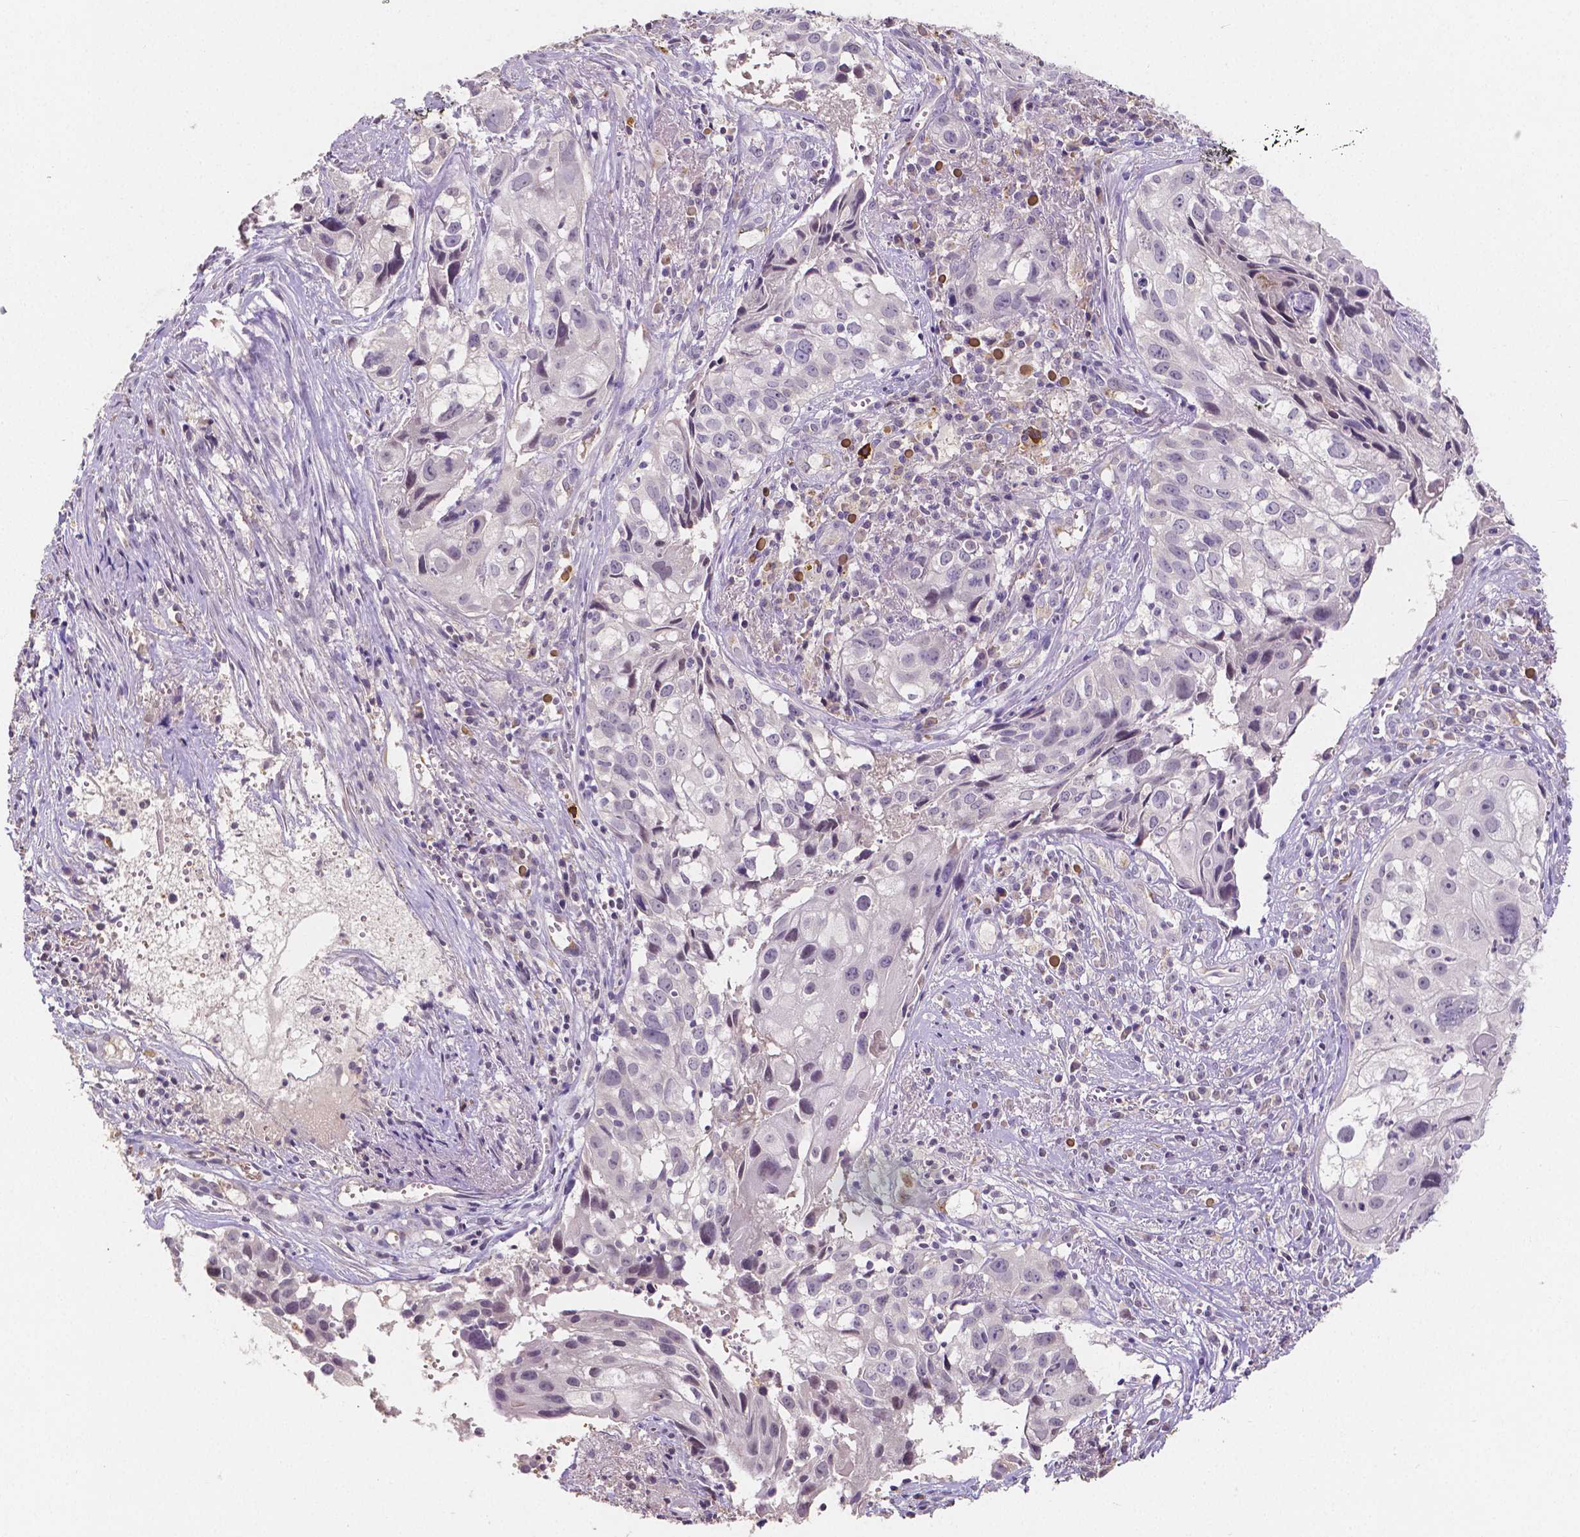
{"staining": {"intensity": "negative", "quantity": "none", "location": "none"}, "tissue": "cervical cancer", "cell_type": "Tumor cells", "image_type": "cancer", "snomed": [{"axis": "morphology", "description": "Squamous cell carcinoma, NOS"}, {"axis": "topography", "description": "Cervix"}], "caption": "Immunohistochemical staining of cervical cancer (squamous cell carcinoma) reveals no significant staining in tumor cells. (Stains: DAB immunohistochemistry (IHC) with hematoxylin counter stain, Microscopy: brightfield microscopy at high magnification).", "gene": "ELAVL2", "patient": {"sex": "female", "age": 53}}